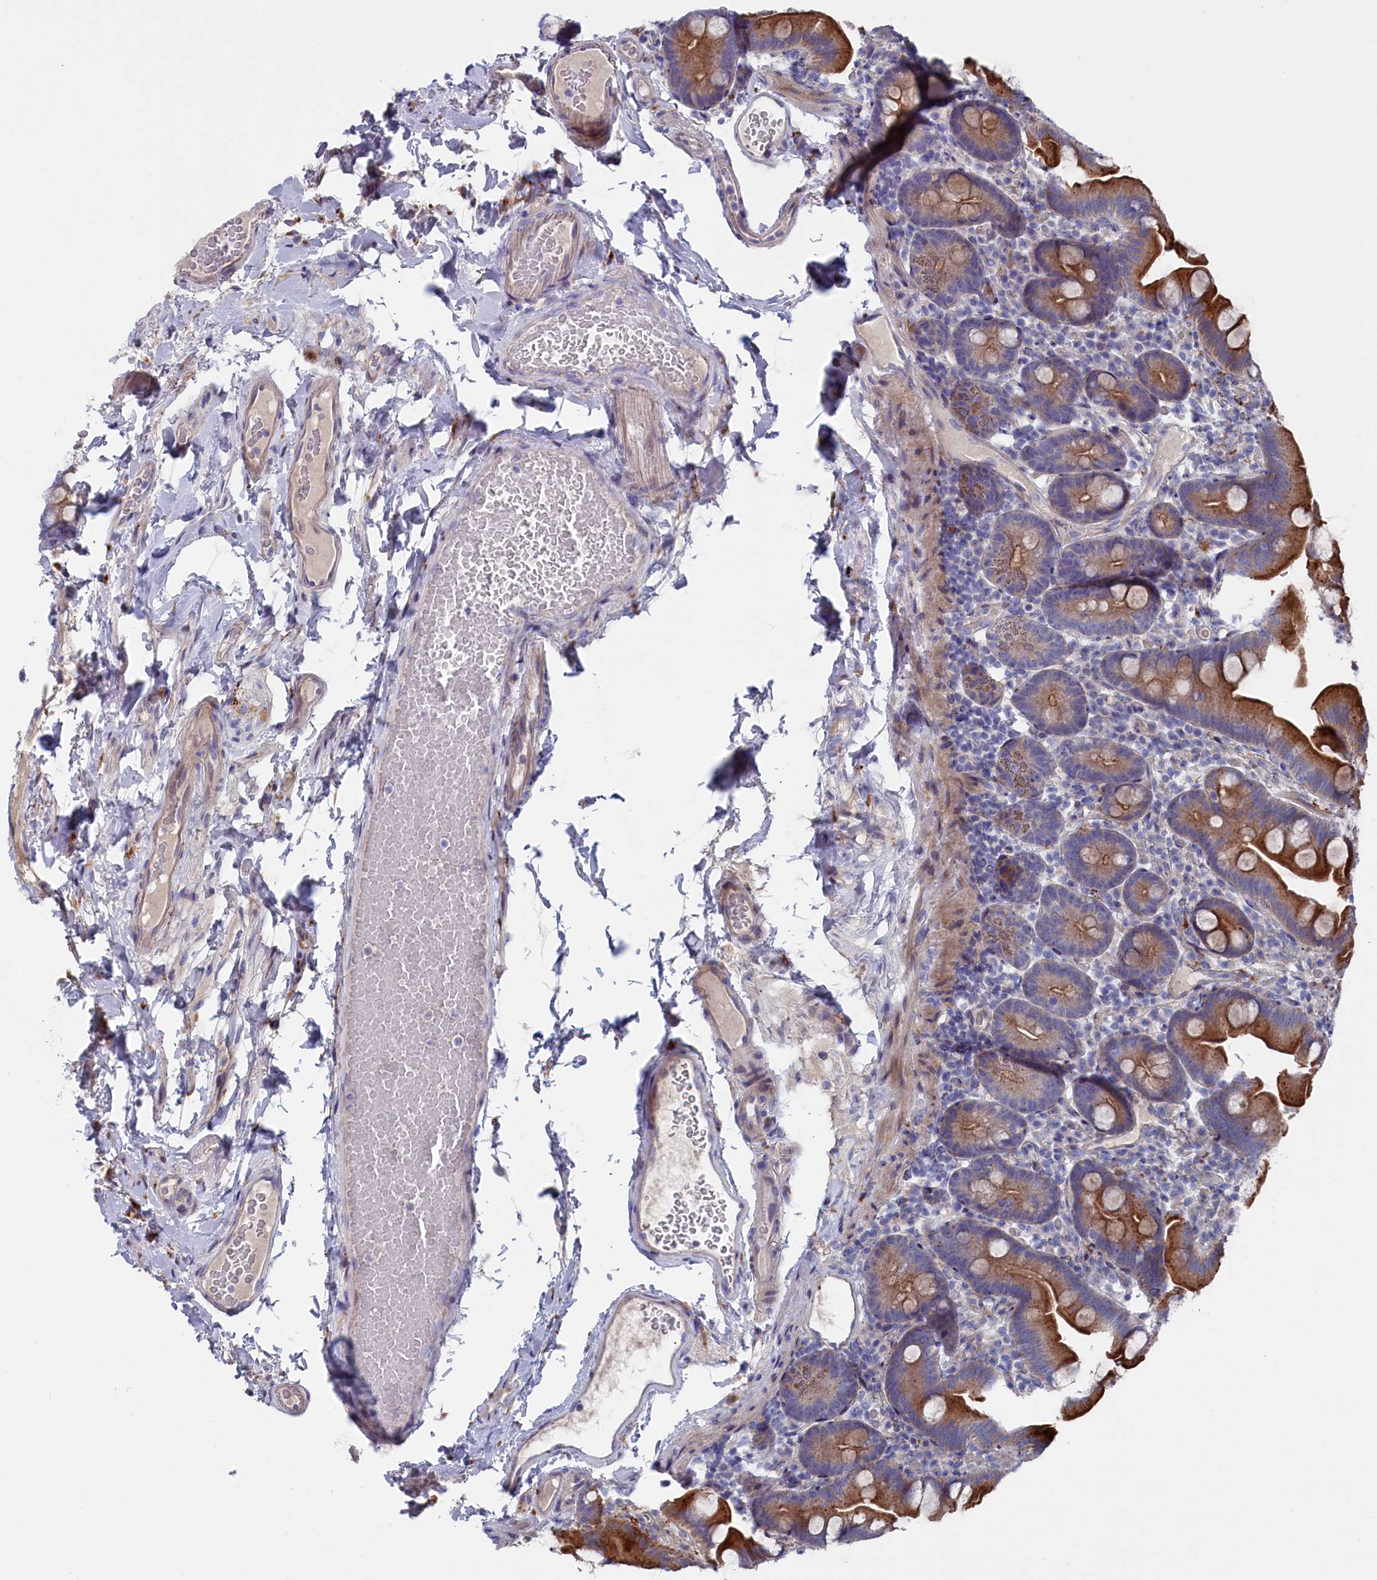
{"staining": {"intensity": "strong", "quantity": ">75%", "location": "cytoplasmic/membranous"}, "tissue": "small intestine", "cell_type": "Glandular cells", "image_type": "normal", "snomed": [{"axis": "morphology", "description": "Normal tissue, NOS"}, {"axis": "topography", "description": "Small intestine"}], "caption": "Protein staining exhibits strong cytoplasmic/membranous staining in approximately >75% of glandular cells in benign small intestine. The protein of interest is stained brown, and the nuclei are stained in blue (DAB (3,3'-diaminobenzidine) IHC with brightfield microscopy, high magnification).", "gene": "NUDT7", "patient": {"sex": "female", "age": 68}}